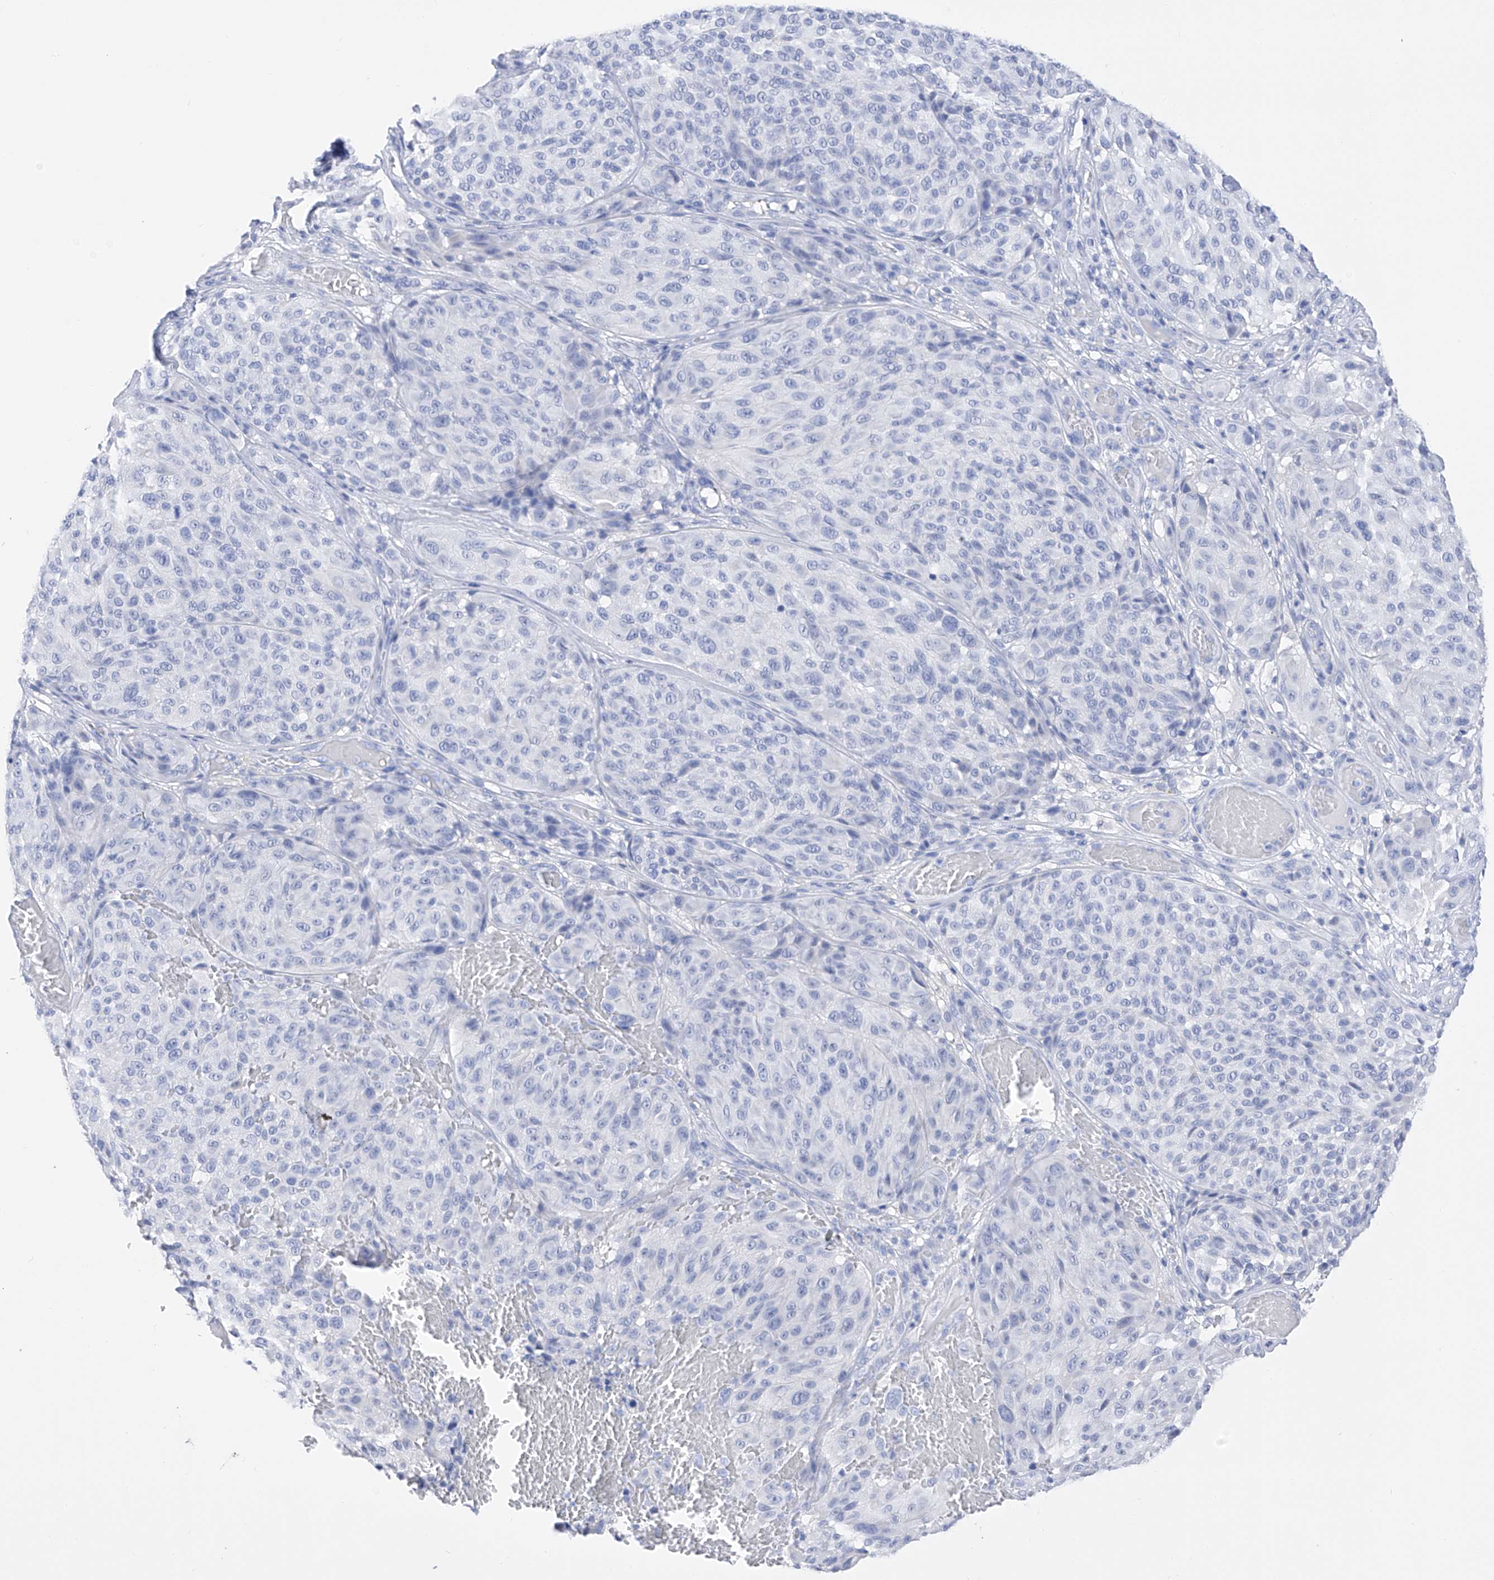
{"staining": {"intensity": "negative", "quantity": "none", "location": "none"}, "tissue": "melanoma", "cell_type": "Tumor cells", "image_type": "cancer", "snomed": [{"axis": "morphology", "description": "Malignant melanoma, NOS"}, {"axis": "topography", "description": "Skin"}], "caption": "High power microscopy micrograph of an immunohistochemistry photomicrograph of melanoma, revealing no significant staining in tumor cells. (DAB (3,3'-diaminobenzidine) immunohistochemistry with hematoxylin counter stain).", "gene": "FLG", "patient": {"sex": "male", "age": 83}}